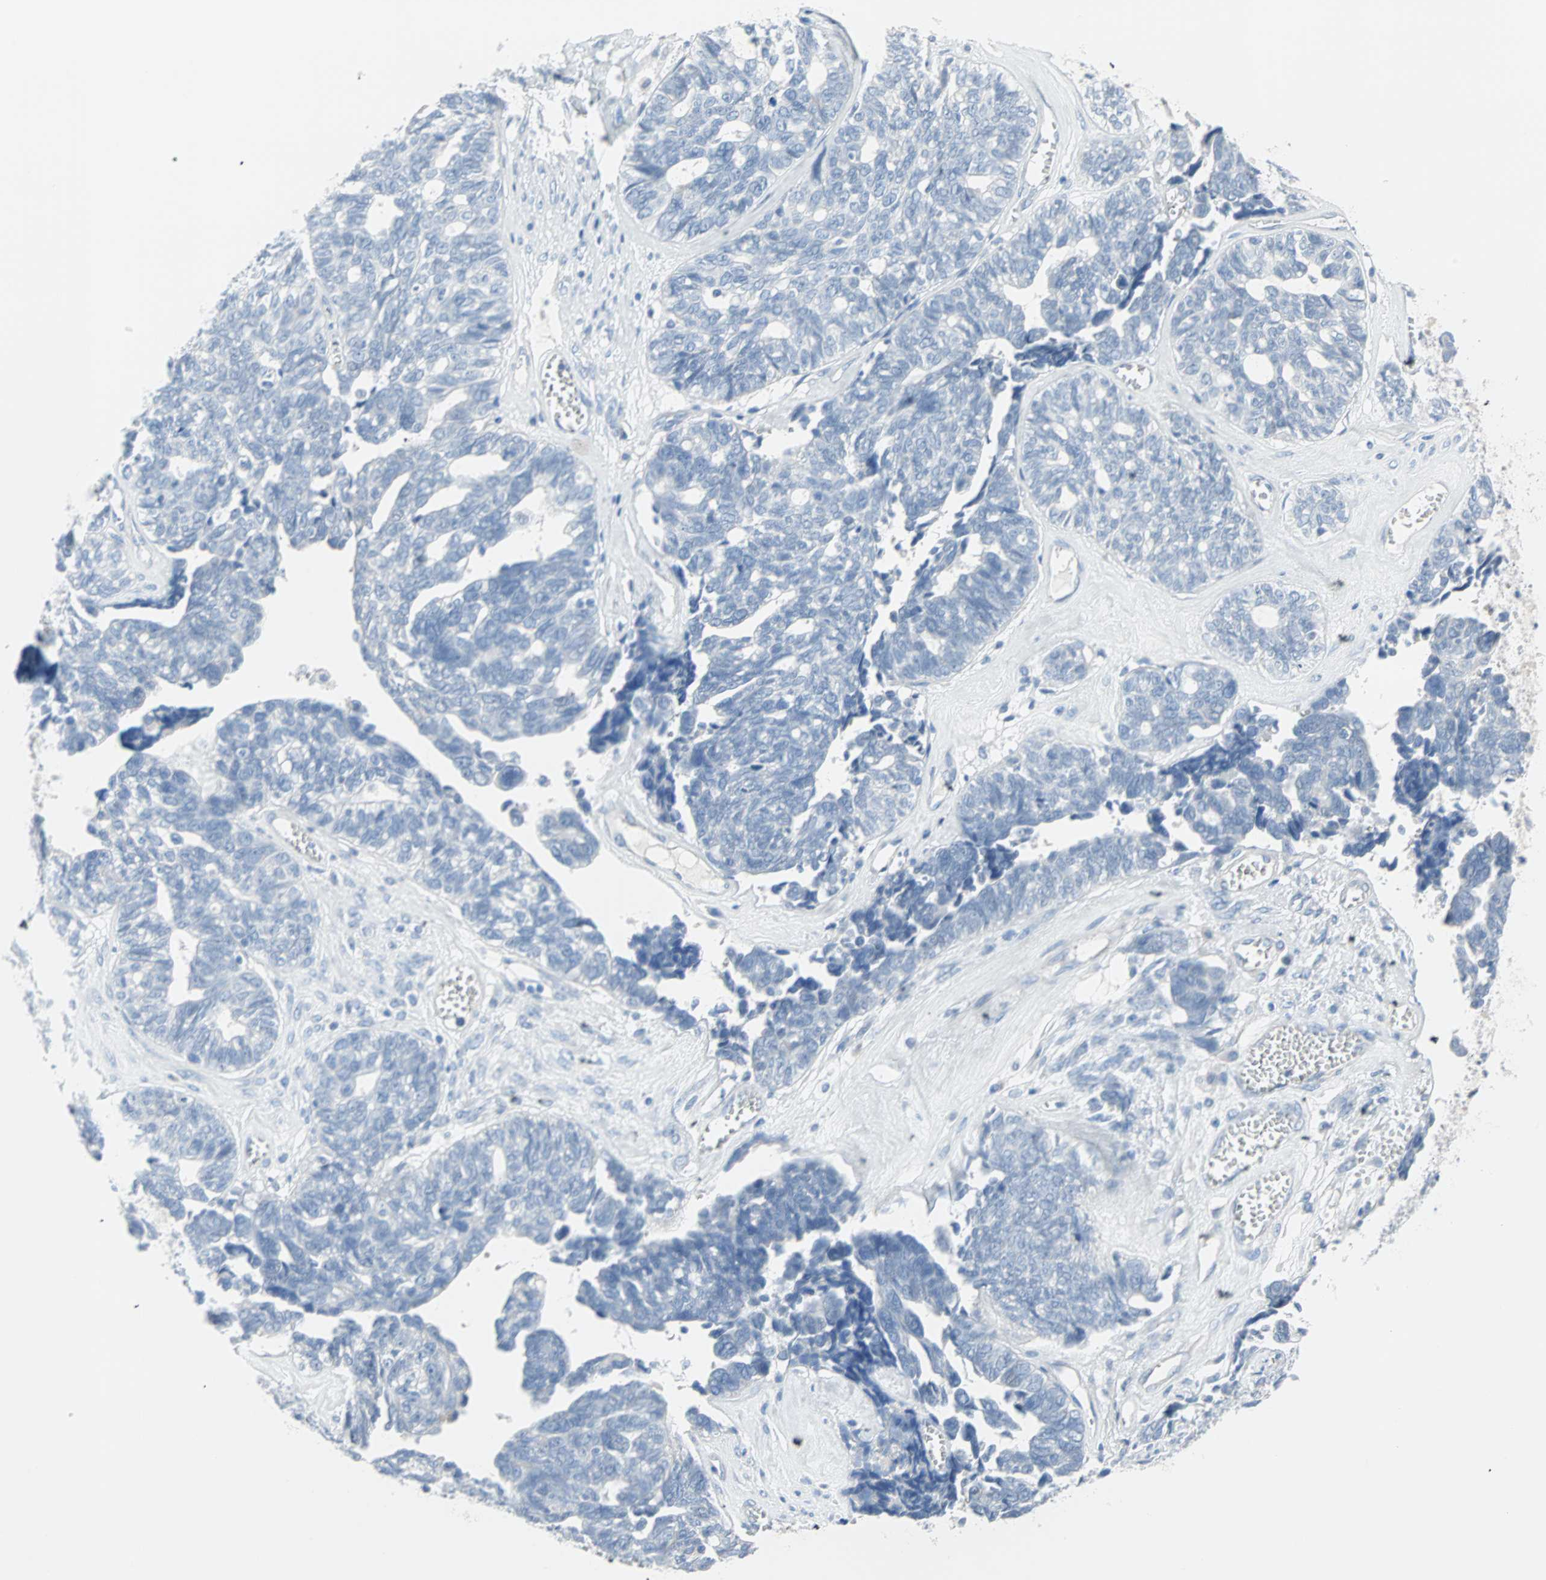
{"staining": {"intensity": "negative", "quantity": "none", "location": "none"}, "tissue": "ovarian cancer", "cell_type": "Tumor cells", "image_type": "cancer", "snomed": [{"axis": "morphology", "description": "Cystadenocarcinoma, serous, NOS"}, {"axis": "topography", "description": "Ovary"}], "caption": "High magnification brightfield microscopy of ovarian cancer (serous cystadenocarcinoma) stained with DAB (brown) and counterstained with hematoxylin (blue): tumor cells show no significant positivity.", "gene": "STX1A", "patient": {"sex": "female", "age": 79}}